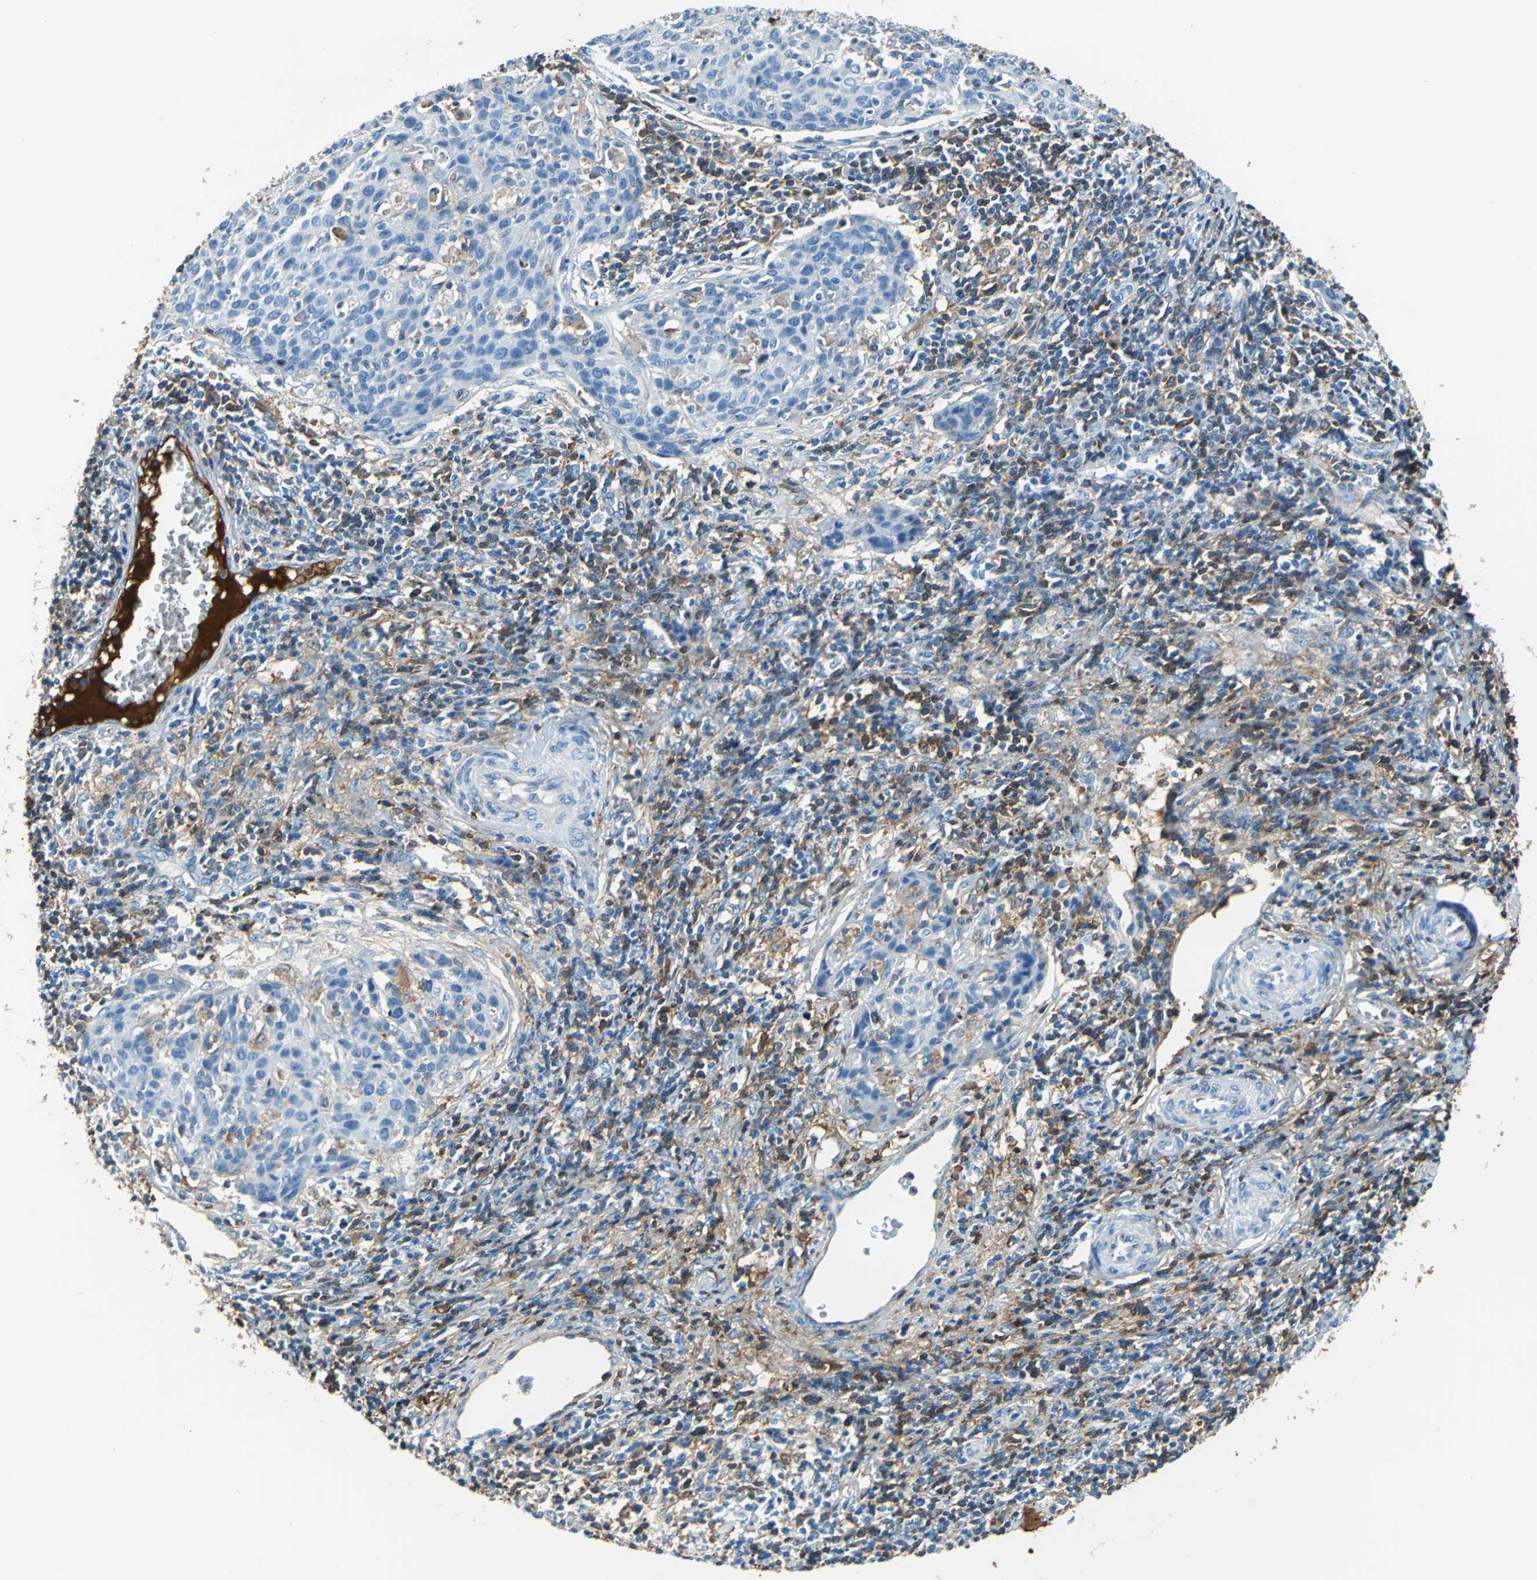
{"staining": {"intensity": "moderate", "quantity": "<25%", "location": "cytoplasmic/membranous"}, "tissue": "cervical cancer", "cell_type": "Tumor cells", "image_type": "cancer", "snomed": [{"axis": "morphology", "description": "Squamous cell carcinoma, NOS"}, {"axis": "topography", "description": "Cervix"}], "caption": "This histopathology image exhibits immunohistochemistry (IHC) staining of cervical squamous cell carcinoma, with low moderate cytoplasmic/membranous staining in approximately <25% of tumor cells.", "gene": "ALB", "patient": {"sex": "female", "age": 38}}